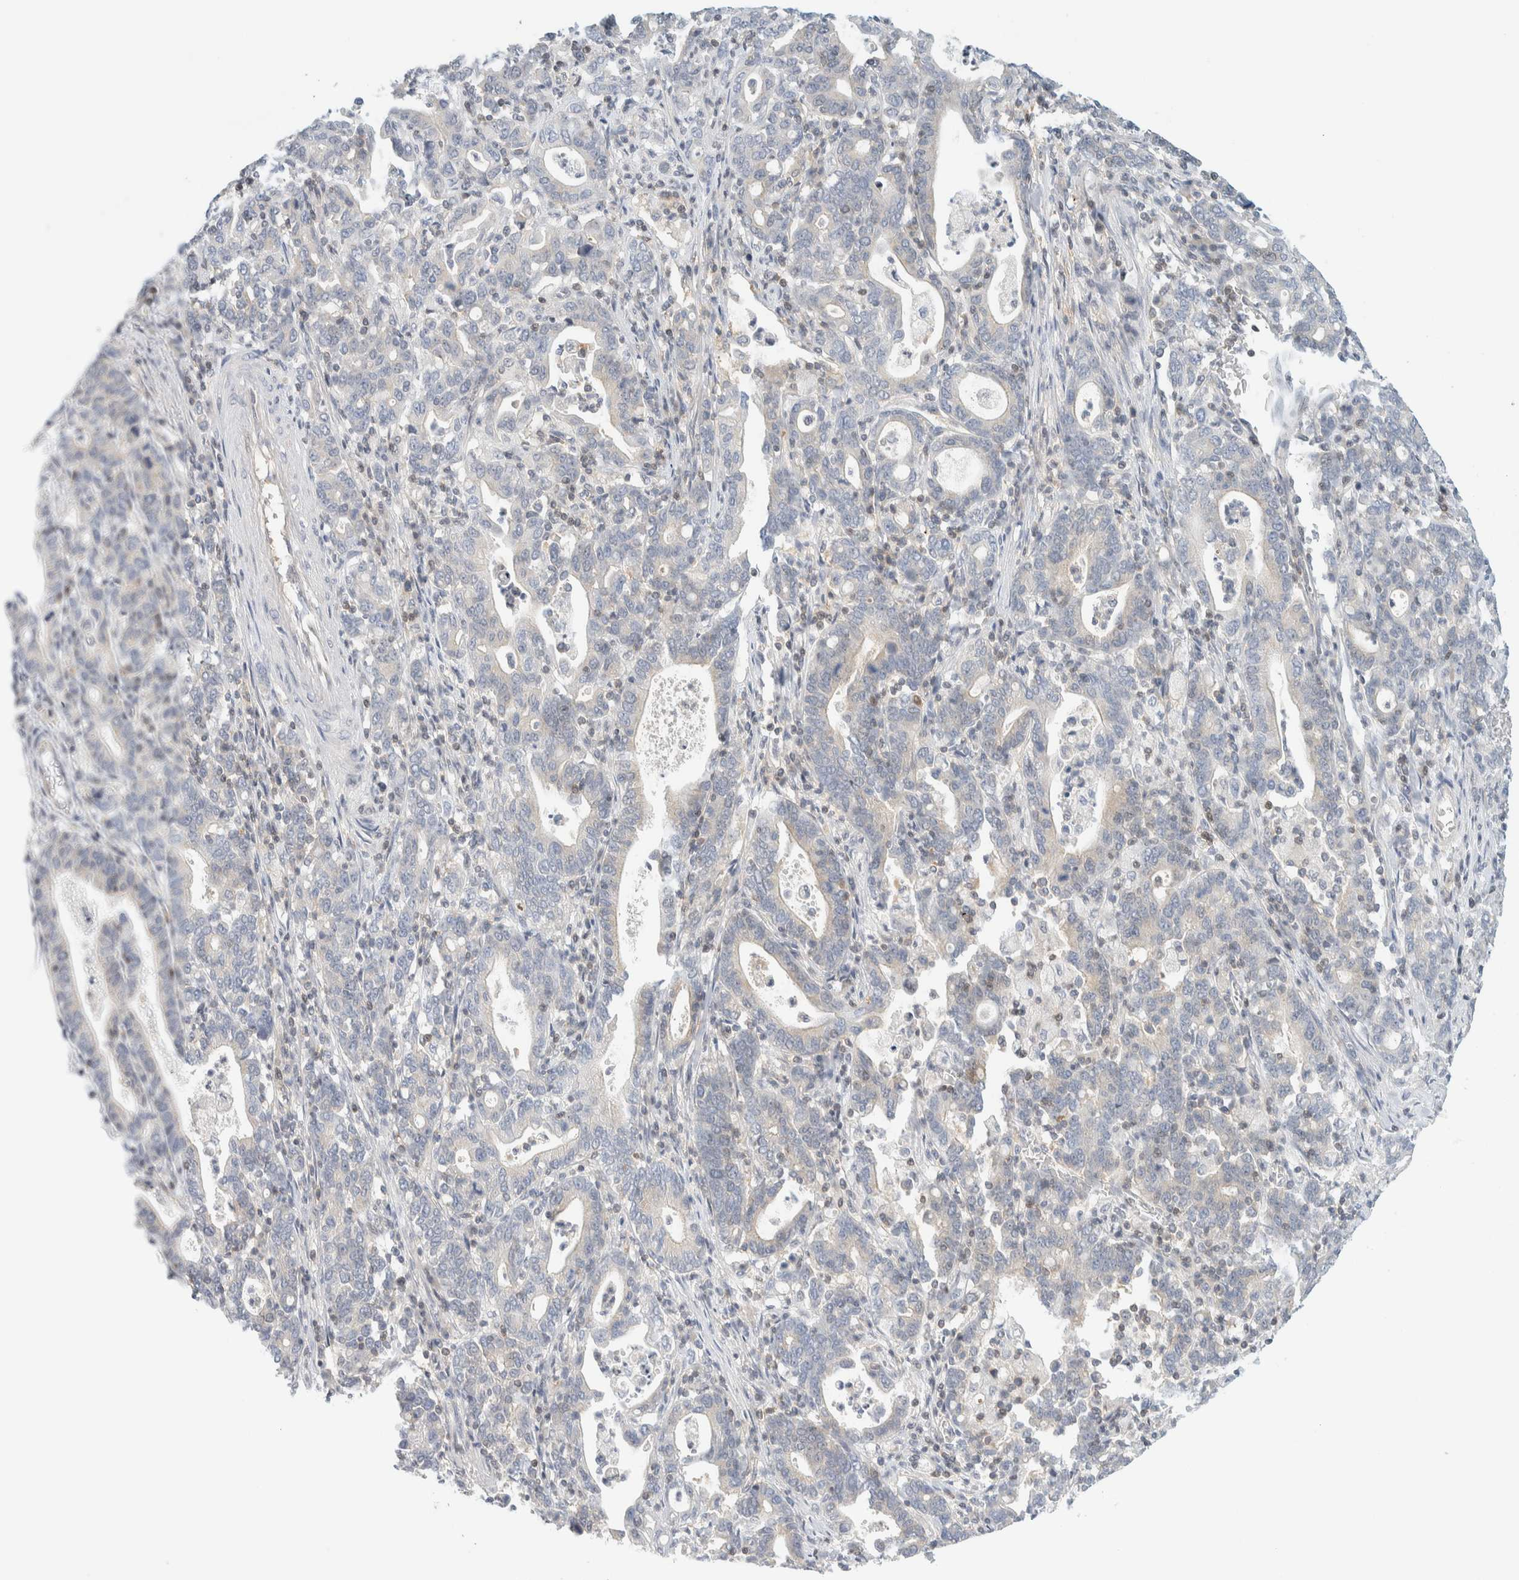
{"staining": {"intensity": "weak", "quantity": "<25%", "location": "cytoplasmic/membranous"}, "tissue": "stomach cancer", "cell_type": "Tumor cells", "image_type": "cancer", "snomed": [{"axis": "morphology", "description": "Adenocarcinoma, NOS"}, {"axis": "topography", "description": "Stomach, upper"}], "caption": "High magnification brightfield microscopy of stomach cancer stained with DAB (3,3'-diaminobenzidine) (brown) and counterstained with hematoxylin (blue): tumor cells show no significant expression. Nuclei are stained in blue.", "gene": "PCYT2", "patient": {"sex": "male", "age": 69}}